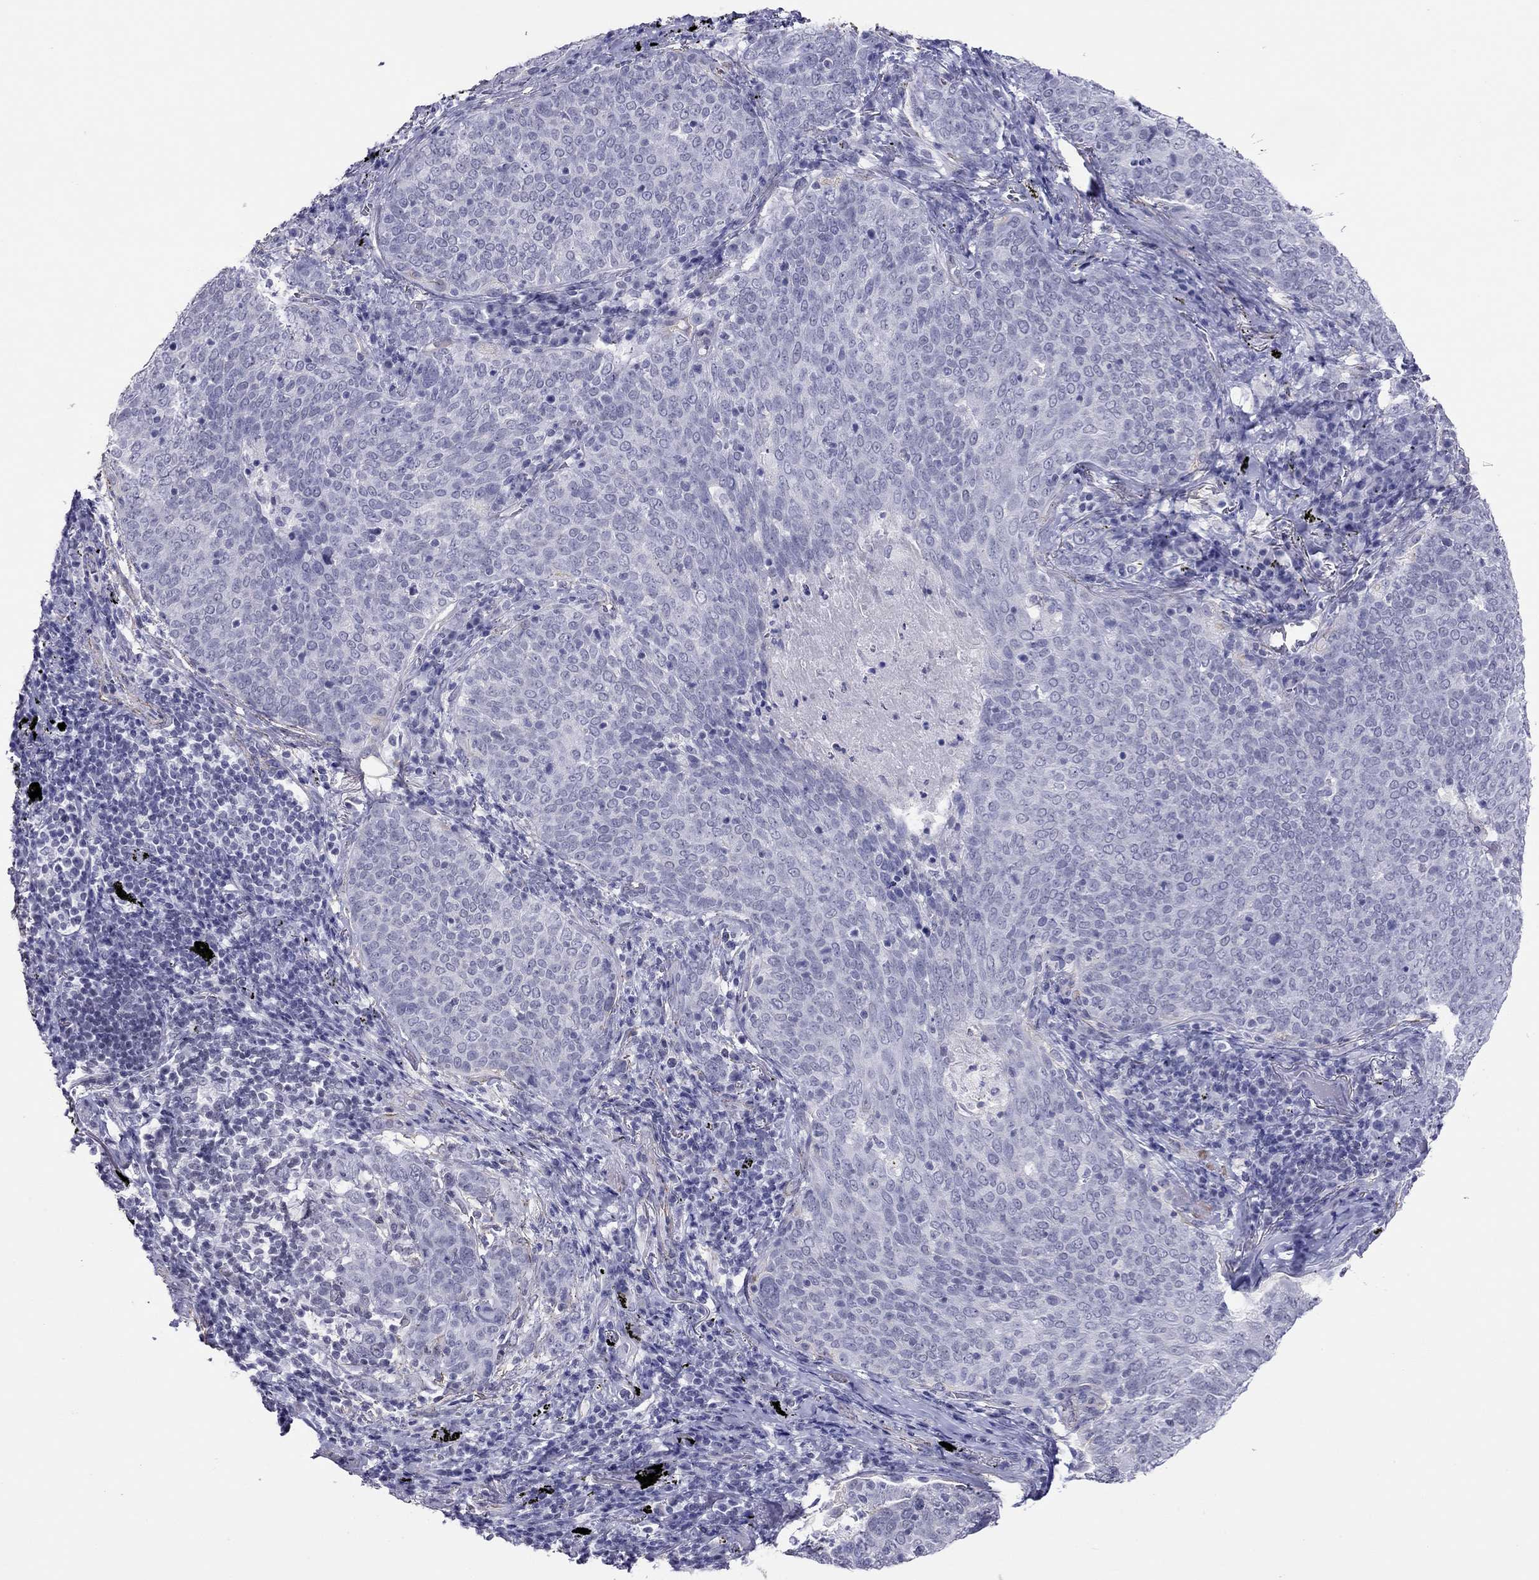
{"staining": {"intensity": "negative", "quantity": "none", "location": "none"}, "tissue": "lung cancer", "cell_type": "Tumor cells", "image_type": "cancer", "snomed": [{"axis": "morphology", "description": "Squamous cell carcinoma, NOS"}, {"axis": "topography", "description": "Lung"}], "caption": "A high-resolution histopathology image shows immunohistochemistry staining of lung cancer, which demonstrates no significant staining in tumor cells.", "gene": "MYMX", "patient": {"sex": "male", "age": 82}}